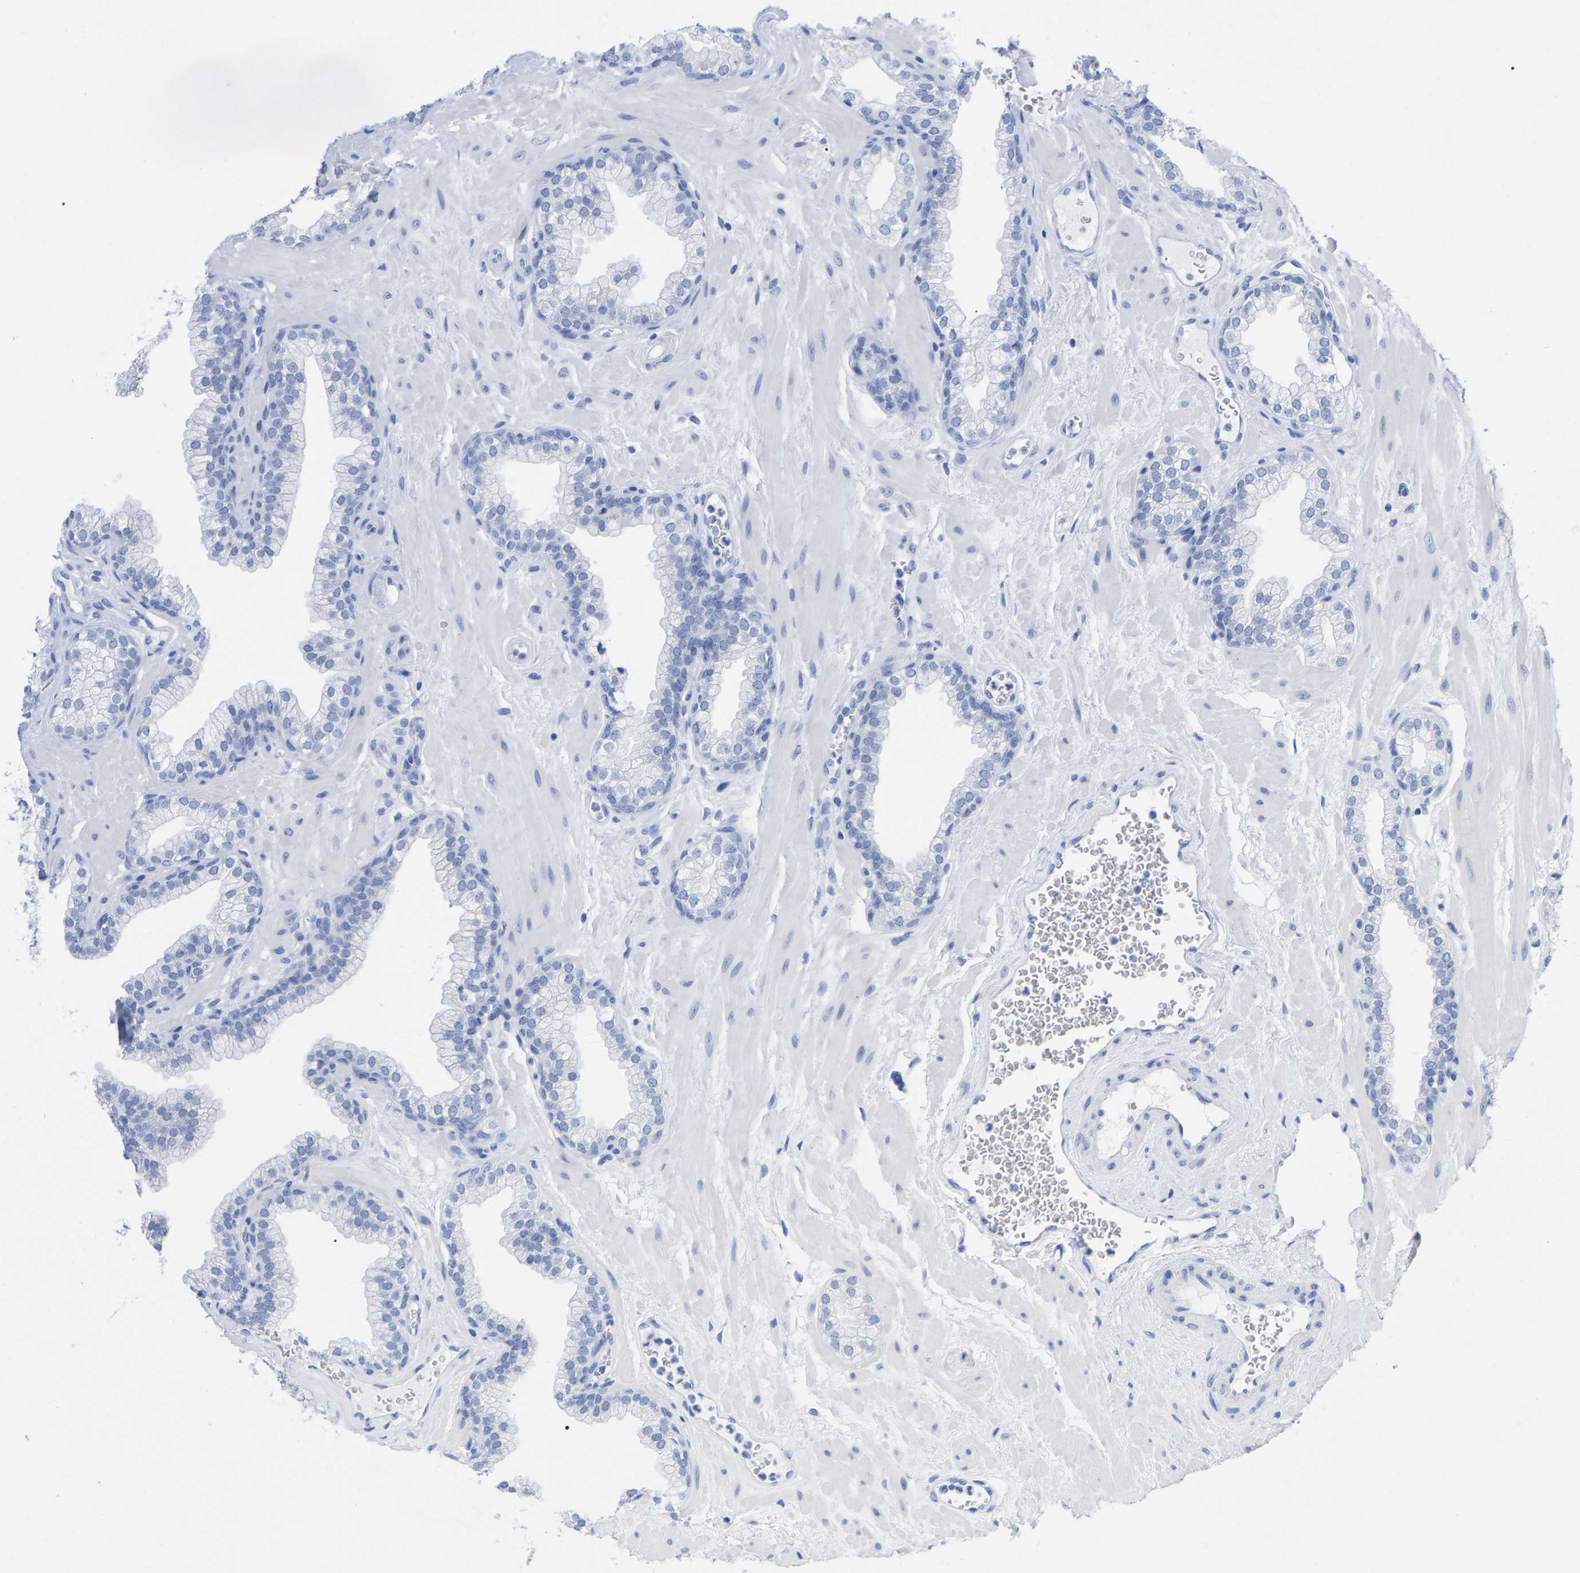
{"staining": {"intensity": "negative", "quantity": "none", "location": "none"}, "tissue": "prostate", "cell_type": "Glandular cells", "image_type": "normal", "snomed": [{"axis": "morphology", "description": "Normal tissue, NOS"}, {"axis": "morphology", "description": "Urothelial carcinoma, Low grade"}, {"axis": "topography", "description": "Urinary bladder"}, {"axis": "topography", "description": "Prostate"}], "caption": "Immunohistochemistry (IHC) of unremarkable human prostate shows no positivity in glandular cells. Brightfield microscopy of IHC stained with DAB (3,3'-diaminobenzidine) (brown) and hematoxylin (blue), captured at high magnification.", "gene": "HAPLN1", "patient": {"sex": "male", "age": 60}}